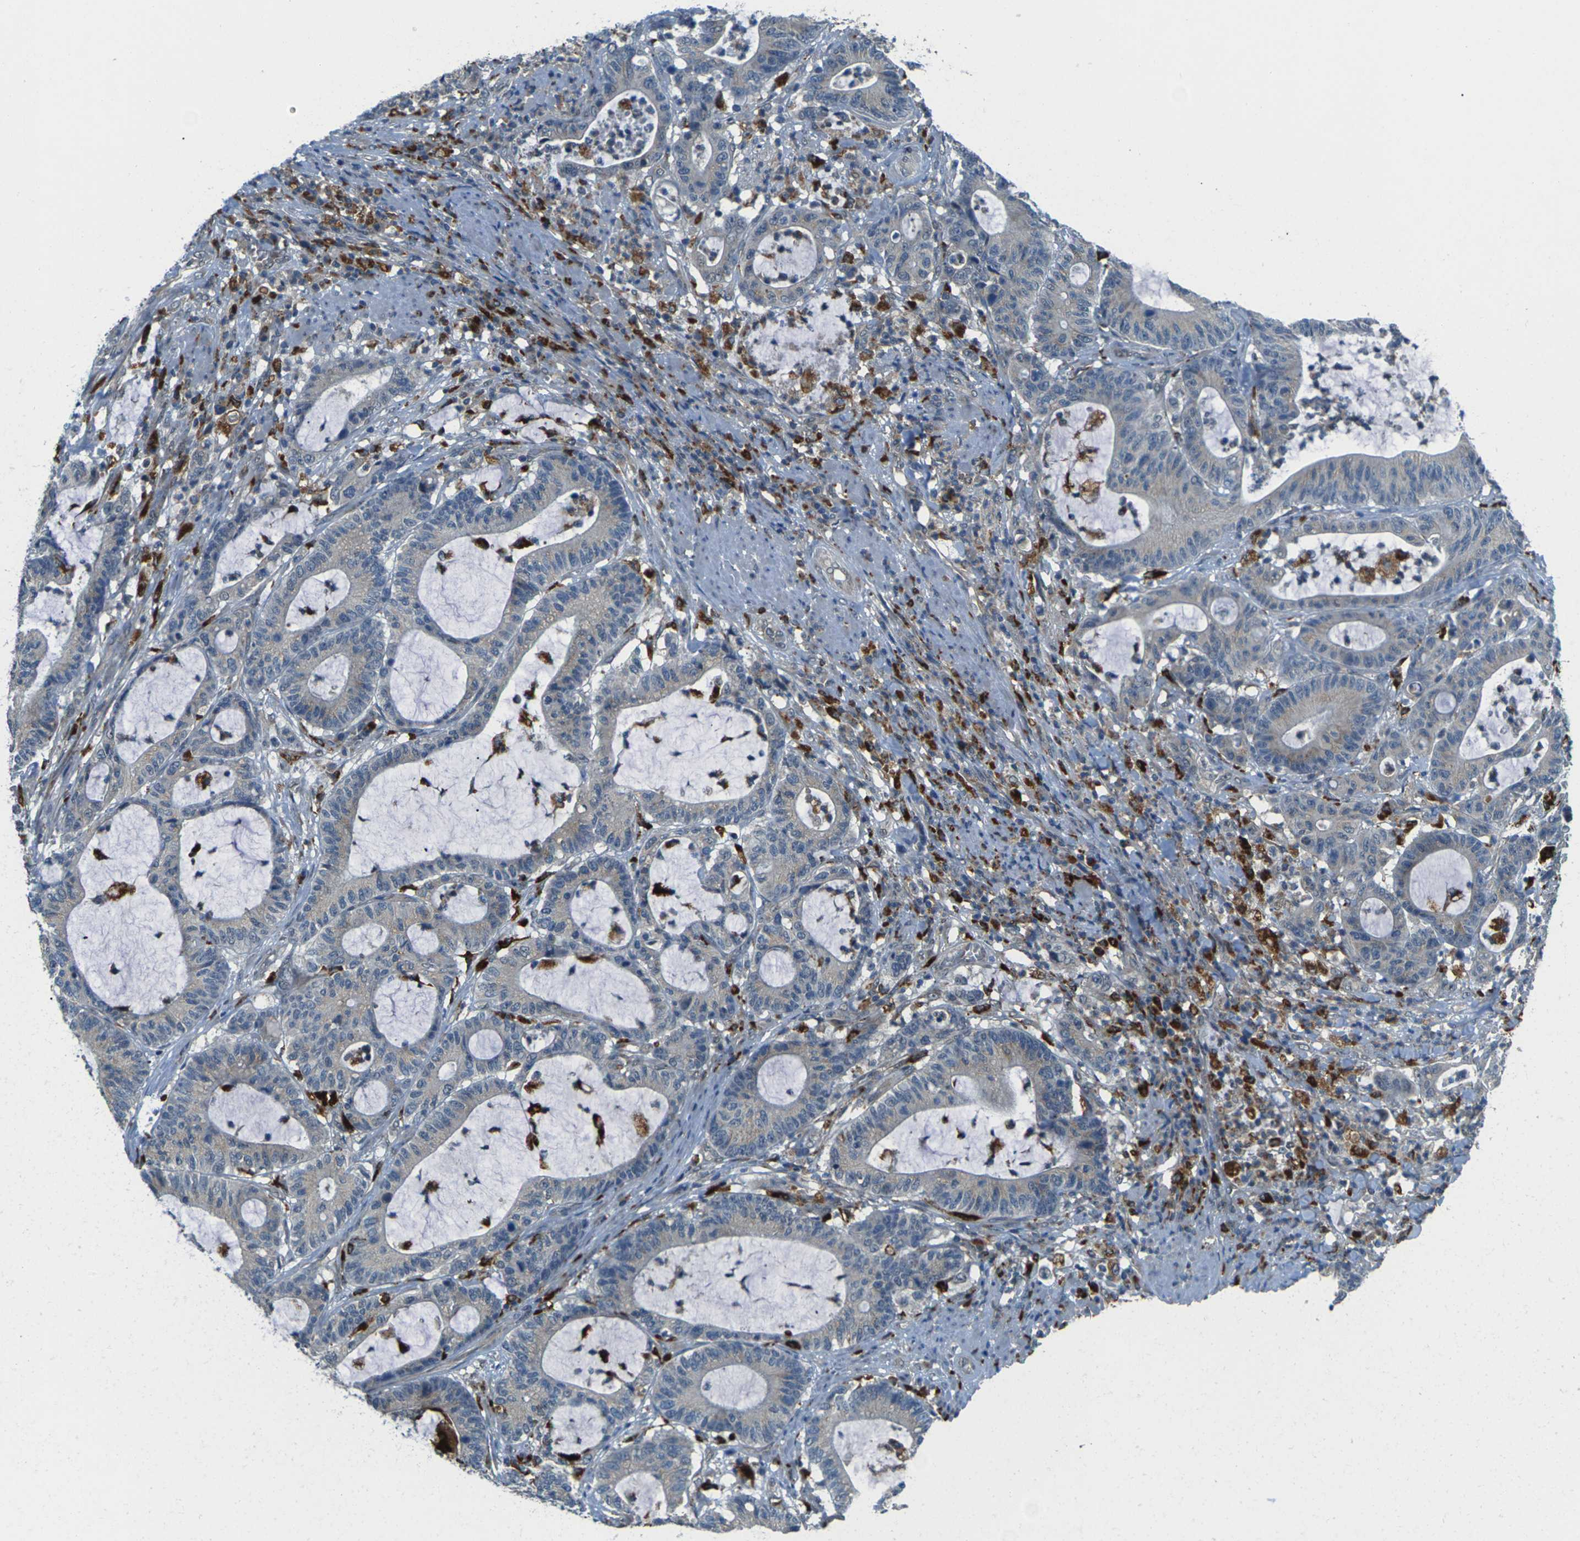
{"staining": {"intensity": "weak", "quantity": "<25%", "location": "cytoplasmic/membranous"}, "tissue": "colorectal cancer", "cell_type": "Tumor cells", "image_type": "cancer", "snomed": [{"axis": "morphology", "description": "Adenocarcinoma, NOS"}, {"axis": "topography", "description": "Colon"}], "caption": "Colorectal cancer (adenocarcinoma) was stained to show a protein in brown. There is no significant staining in tumor cells.", "gene": "SLC31A2", "patient": {"sex": "female", "age": 84}}